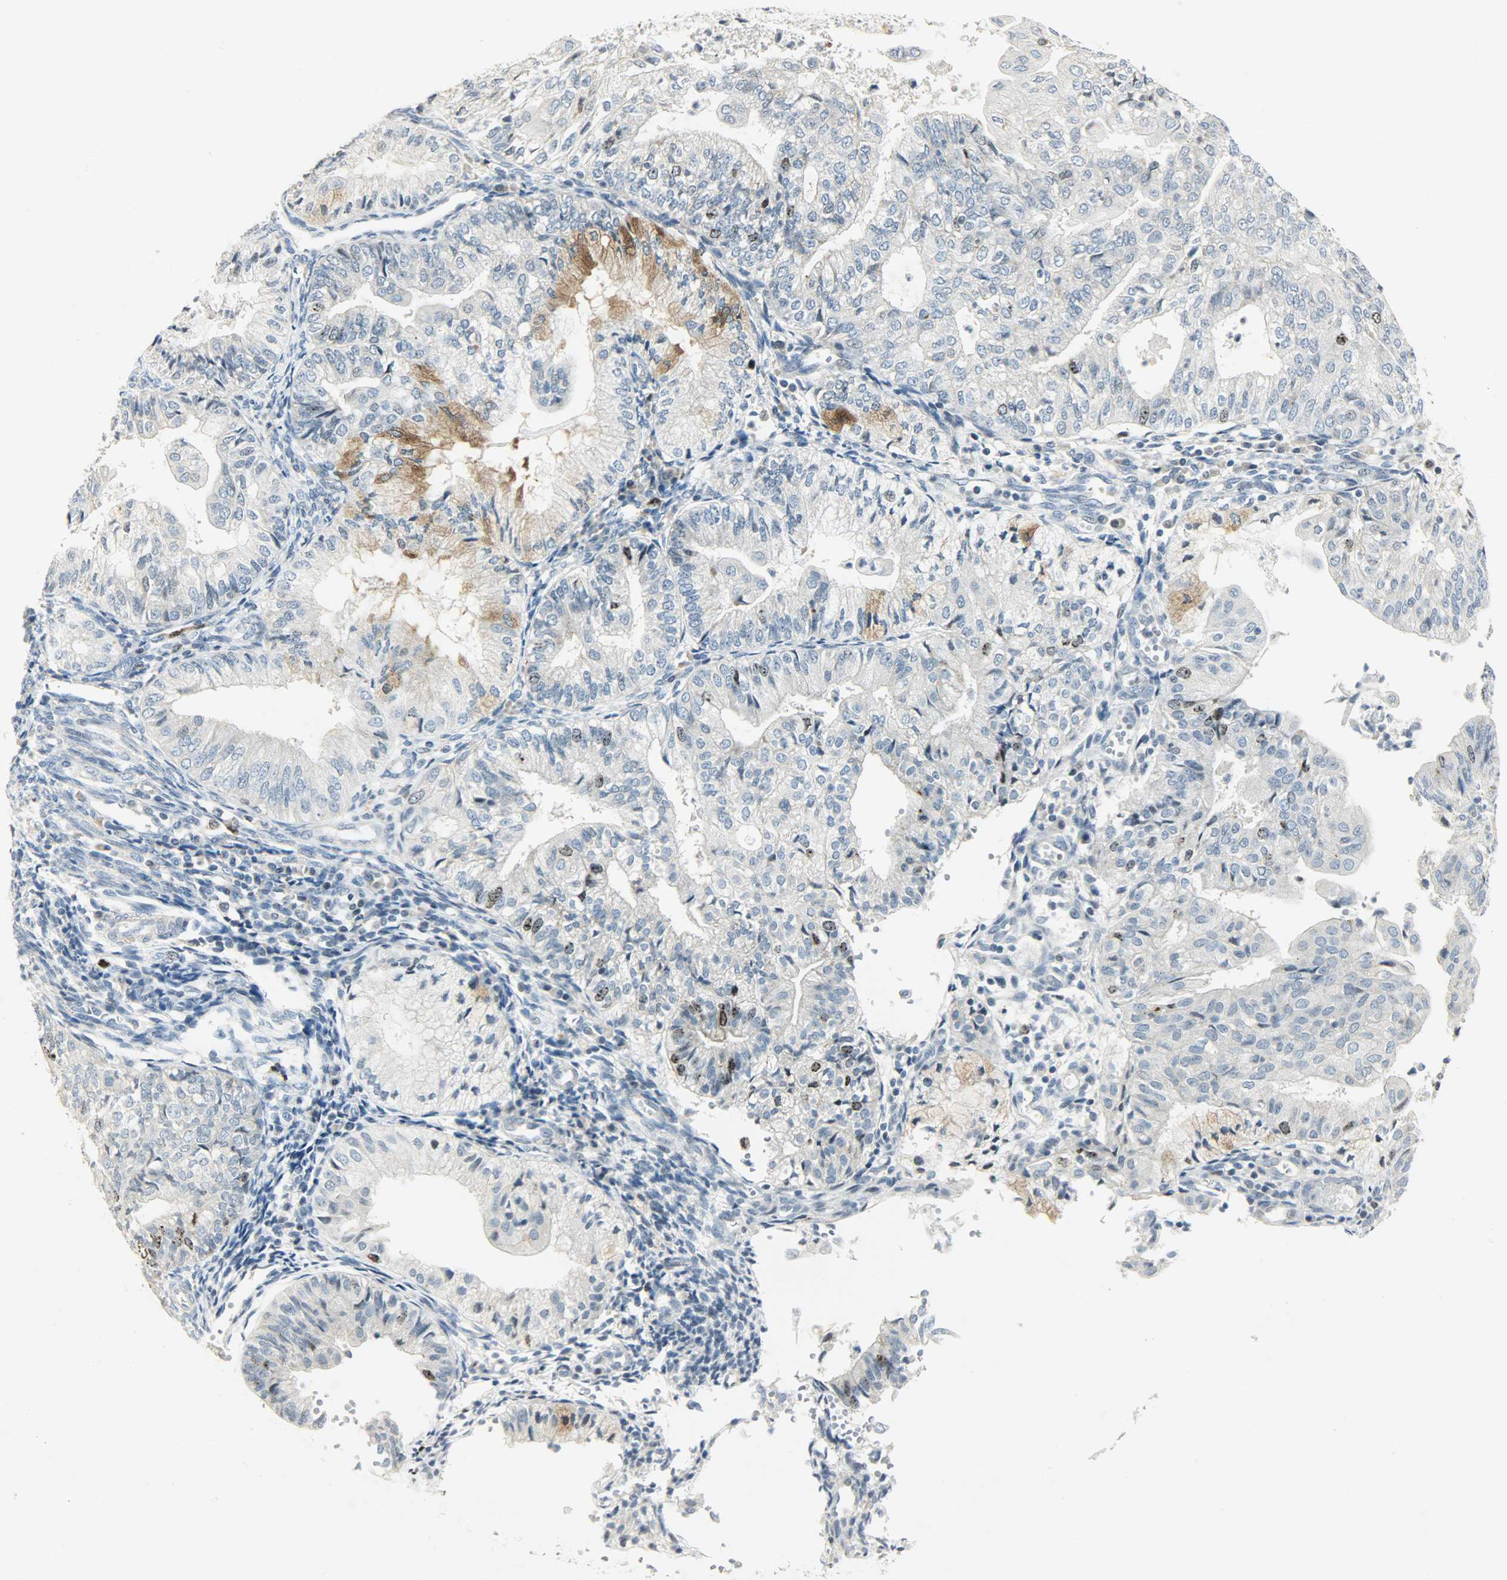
{"staining": {"intensity": "moderate", "quantity": "<25%", "location": "cytoplasmic/membranous,nuclear"}, "tissue": "endometrial cancer", "cell_type": "Tumor cells", "image_type": "cancer", "snomed": [{"axis": "morphology", "description": "Adenocarcinoma, NOS"}, {"axis": "topography", "description": "Endometrium"}], "caption": "There is low levels of moderate cytoplasmic/membranous and nuclear expression in tumor cells of adenocarcinoma (endometrial), as demonstrated by immunohistochemical staining (brown color).", "gene": "AURKB", "patient": {"sex": "female", "age": 59}}